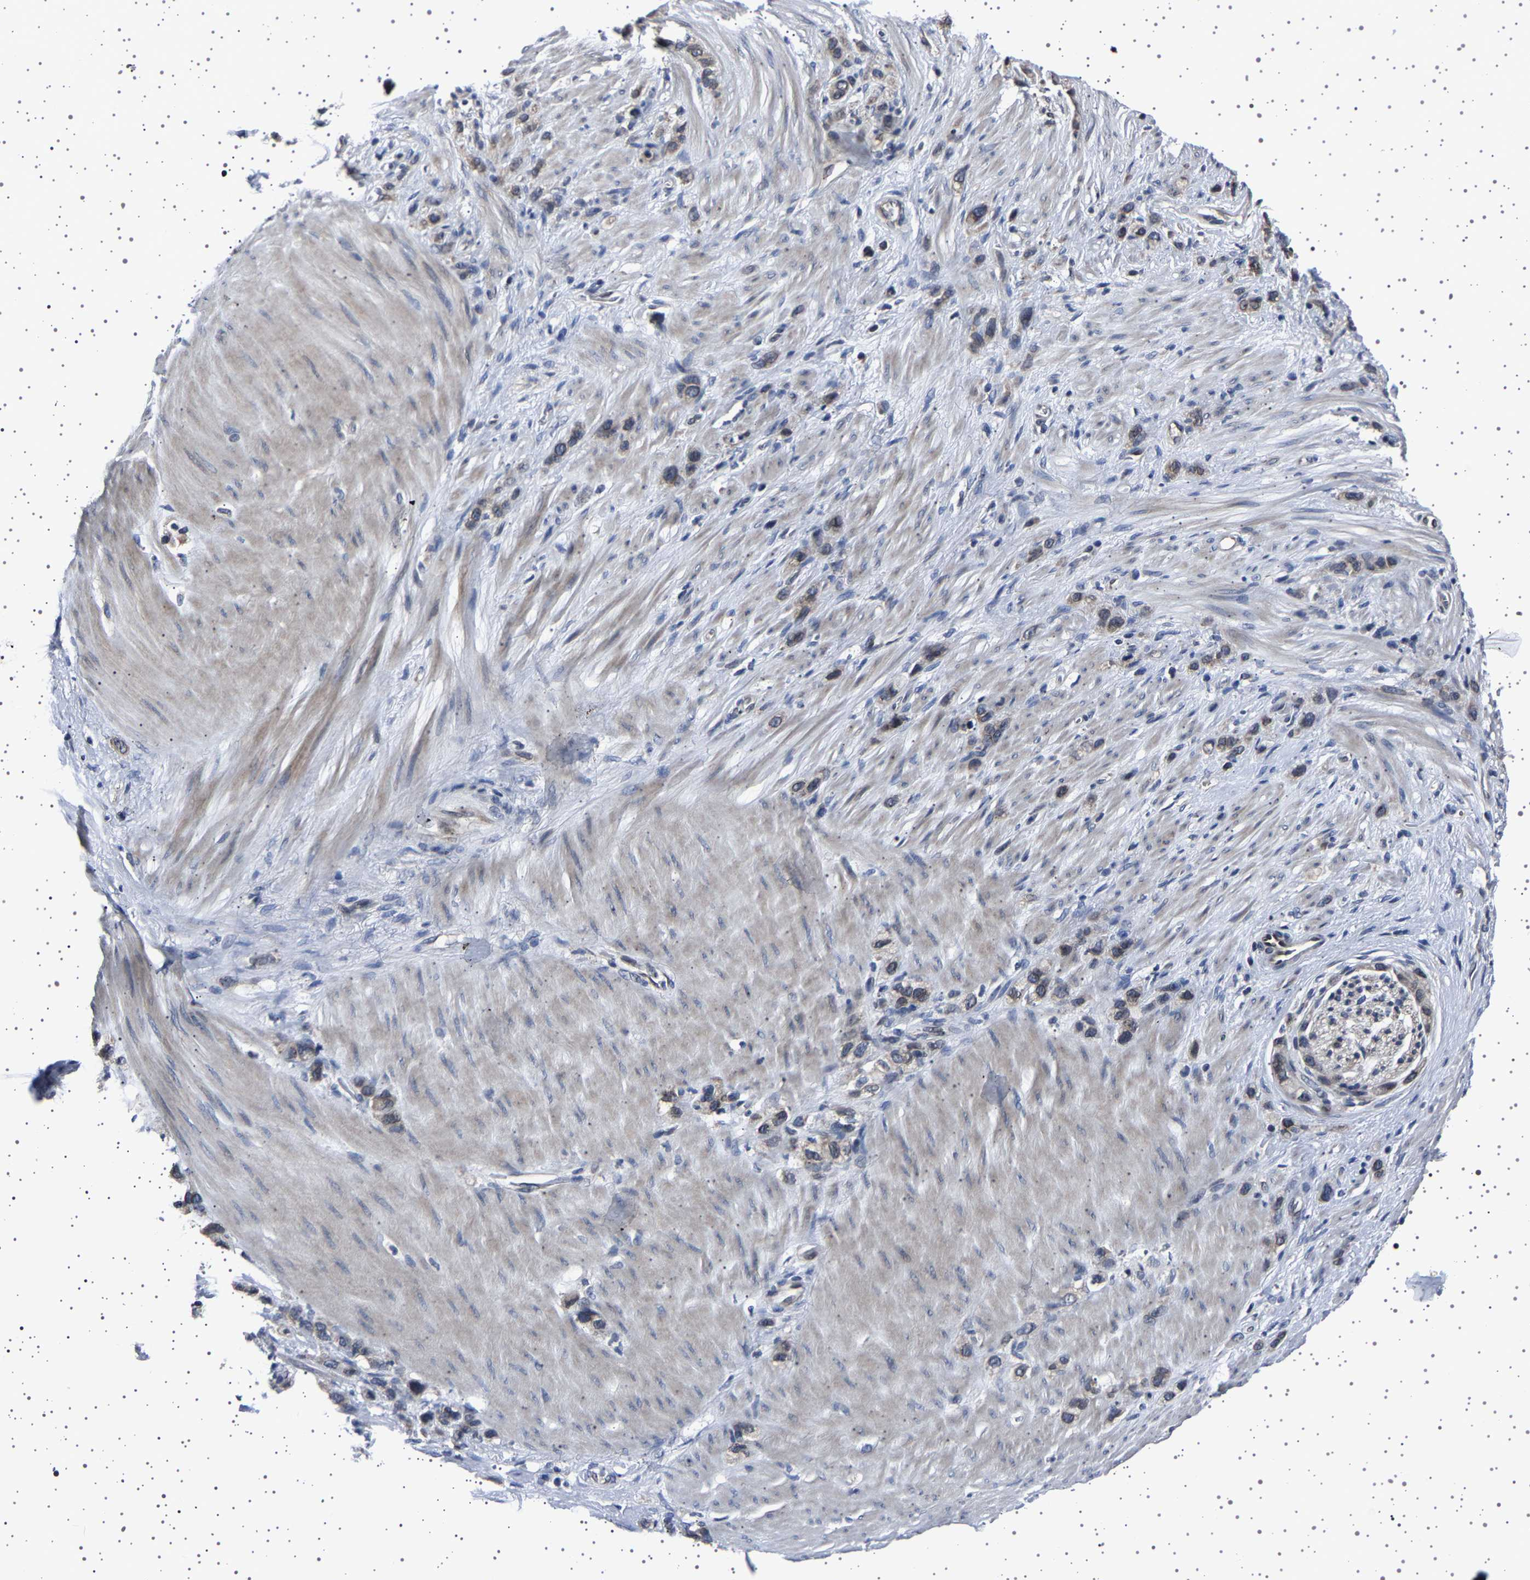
{"staining": {"intensity": "weak", "quantity": "25%-75%", "location": "cytoplasmic/membranous"}, "tissue": "stomach cancer", "cell_type": "Tumor cells", "image_type": "cancer", "snomed": [{"axis": "morphology", "description": "Normal tissue, NOS"}, {"axis": "morphology", "description": "Adenocarcinoma, NOS"}, {"axis": "morphology", "description": "Adenocarcinoma, High grade"}, {"axis": "topography", "description": "Stomach, upper"}, {"axis": "topography", "description": "Stomach"}], "caption": "Immunohistochemical staining of human stomach cancer reveals low levels of weak cytoplasmic/membranous expression in about 25%-75% of tumor cells. (brown staining indicates protein expression, while blue staining denotes nuclei).", "gene": "IL10RB", "patient": {"sex": "female", "age": 65}}